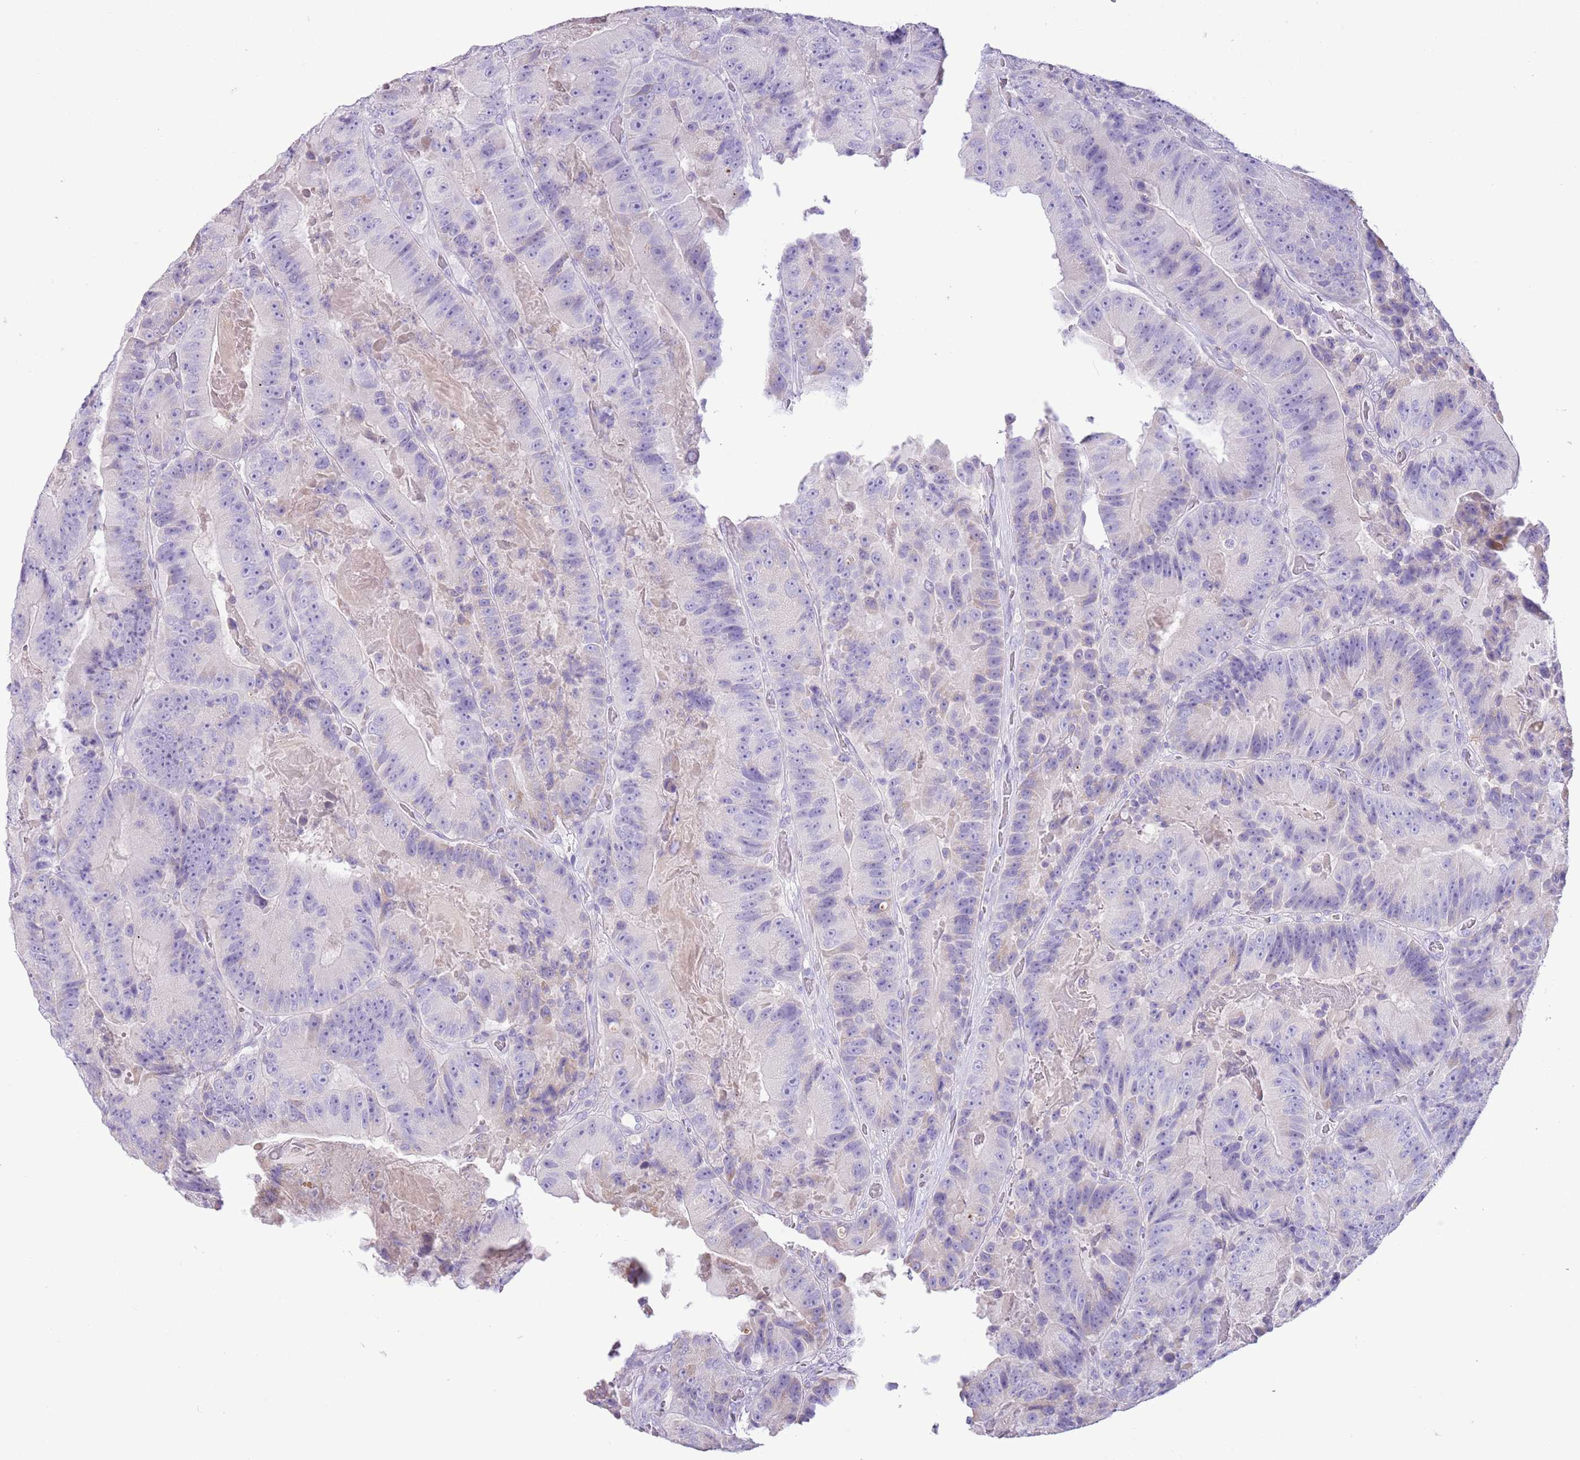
{"staining": {"intensity": "negative", "quantity": "none", "location": "none"}, "tissue": "colorectal cancer", "cell_type": "Tumor cells", "image_type": "cancer", "snomed": [{"axis": "morphology", "description": "Adenocarcinoma, NOS"}, {"axis": "topography", "description": "Colon"}], "caption": "Tumor cells are negative for brown protein staining in colorectal adenocarcinoma.", "gene": "ZNF697", "patient": {"sex": "female", "age": 86}}